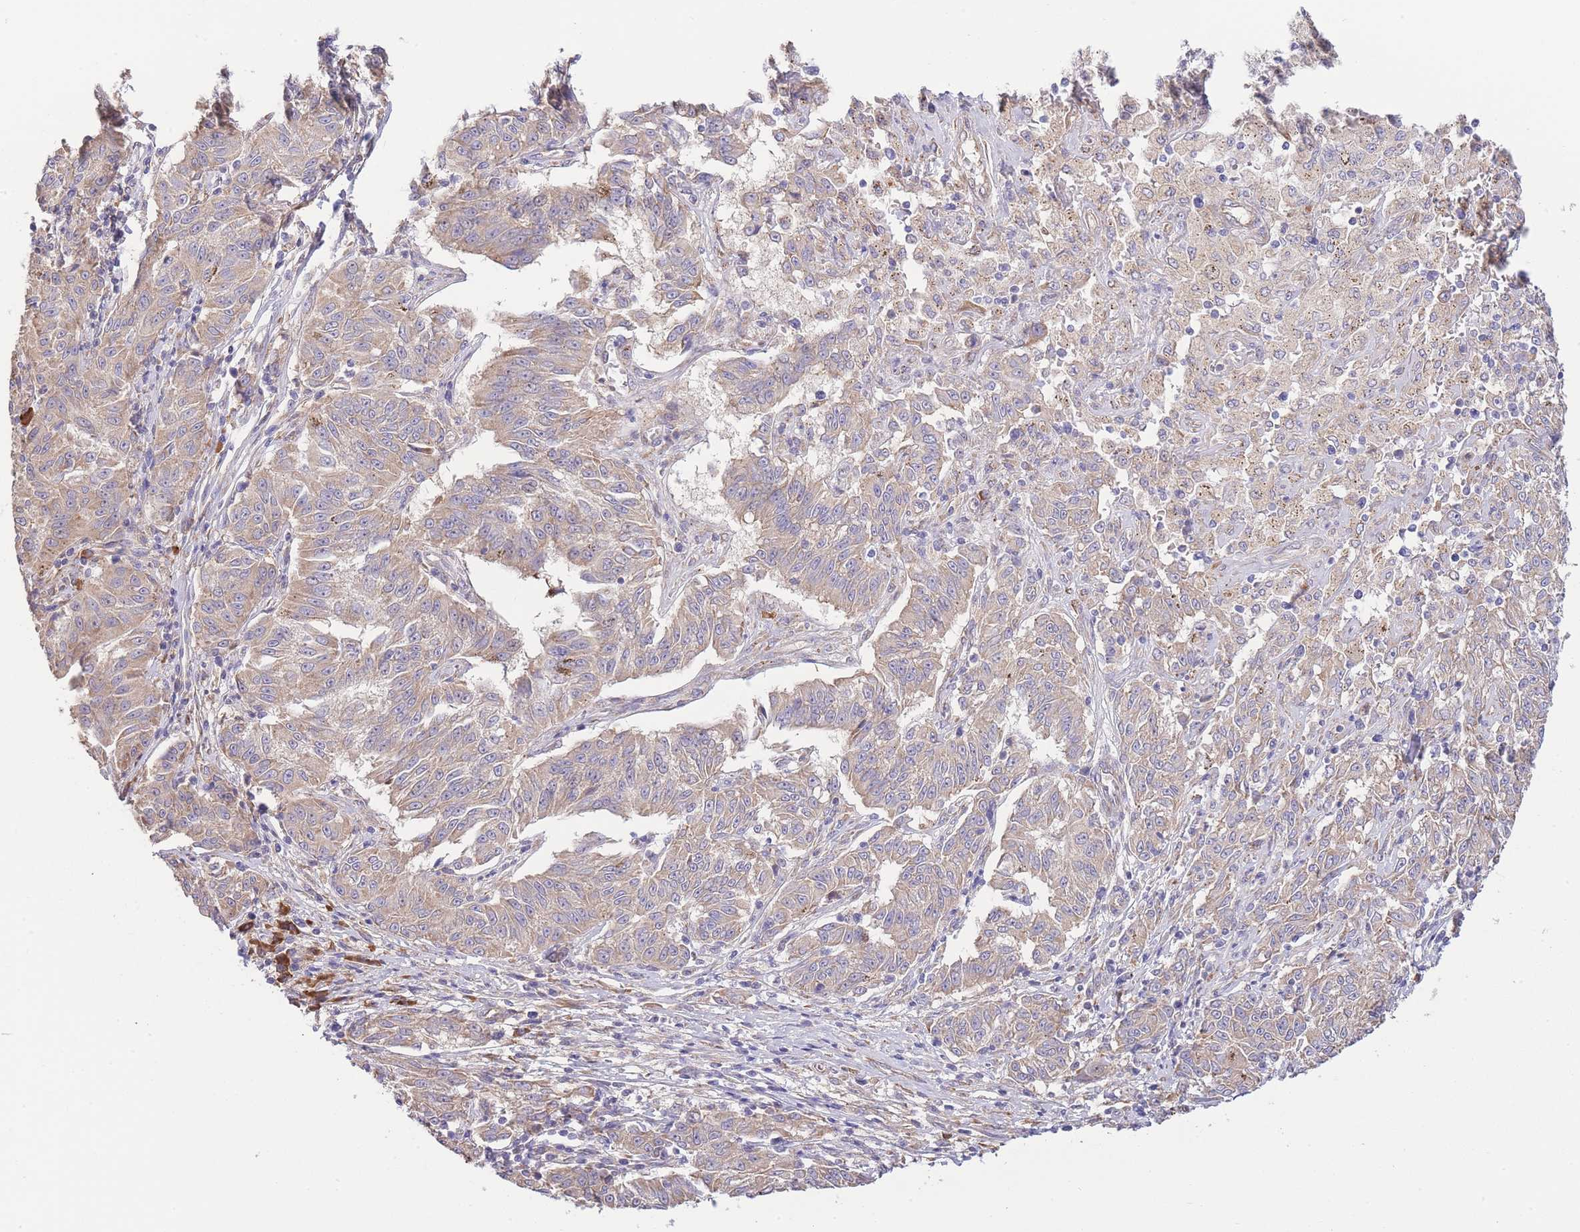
{"staining": {"intensity": "weak", "quantity": ">75%", "location": "cytoplasmic/membranous"}, "tissue": "melanoma", "cell_type": "Tumor cells", "image_type": "cancer", "snomed": [{"axis": "morphology", "description": "Malignant melanoma, NOS"}, {"axis": "topography", "description": "Skin"}], "caption": "Protein staining shows weak cytoplasmic/membranous positivity in about >75% of tumor cells in melanoma.", "gene": "BEX1", "patient": {"sex": "female", "age": 72}}